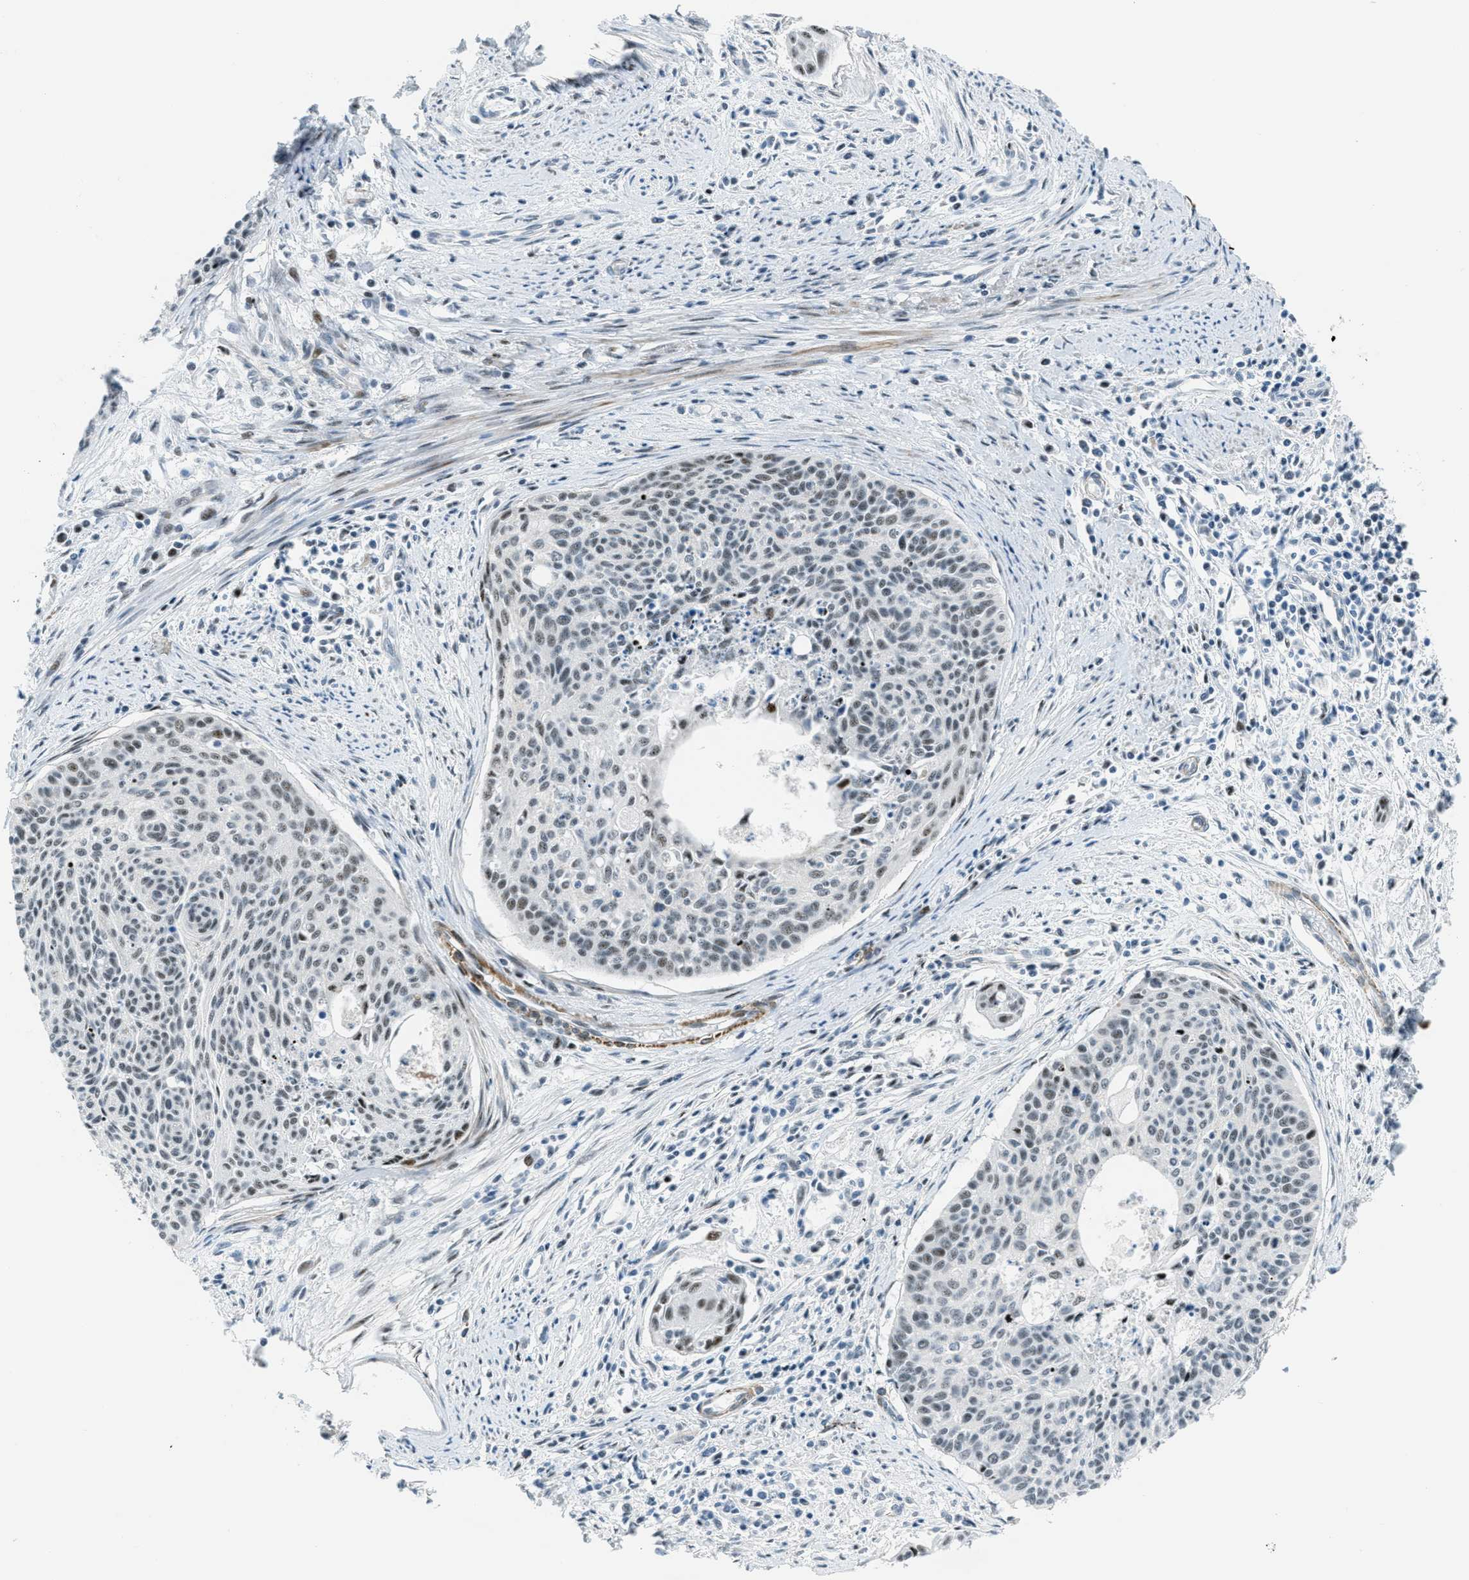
{"staining": {"intensity": "moderate", "quantity": "25%-75%", "location": "nuclear"}, "tissue": "cervical cancer", "cell_type": "Tumor cells", "image_type": "cancer", "snomed": [{"axis": "morphology", "description": "Squamous cell carcinoma, NOS"}, {"axis": "topography", "description": "Cervix"}], "caption": "This photomicrograph displays immunohistochemistry (IHC) staining of cervical squamous cell carcinoma, with medium moderate nuclear staining in approximately 25%-75% of tumor cells.", "gene": "ZDHHC23", "patient": {"sex": "female", "age": 55}}